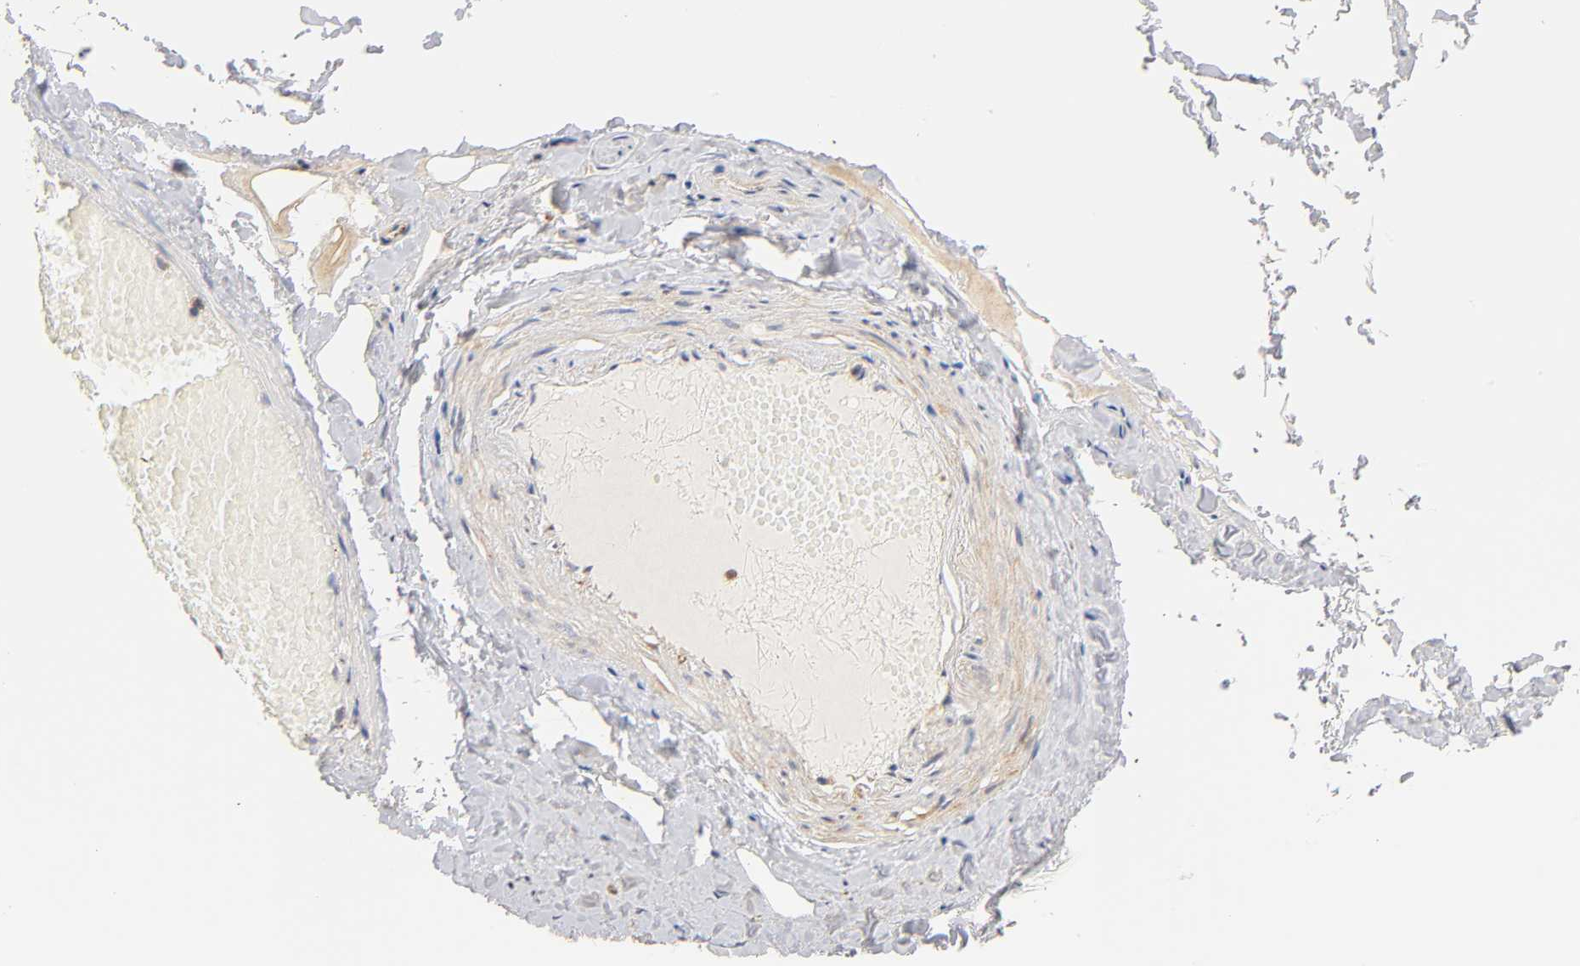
{"staining": {"intensity": "moderate", "quantity": ">75%", "location": "nuclear"}, "tissue": "adipose tissue", "cell_type": "Adipocytes", "image_type": "normal", "snomed": [{"axis": "morphology", "description": "Normal tissue, NOS"}, {"axis": "topography", "description": "Soft tissue"}, {"axis": "topography", "description": "Peripheral nerve tissue"}], "caption": "Immunohistochemical staining of unremarkable adipose tissue demonstrates >75% levels of moderate nuclear protein positivity in approximately >75% of adipocytes. The staining is performed using DAB brown chromogen to label protein expression. The nuclei are counter-stained blue using hematoxylin.", "gene": "PLD1", "patient": {"sex": "female", "age": 68}}